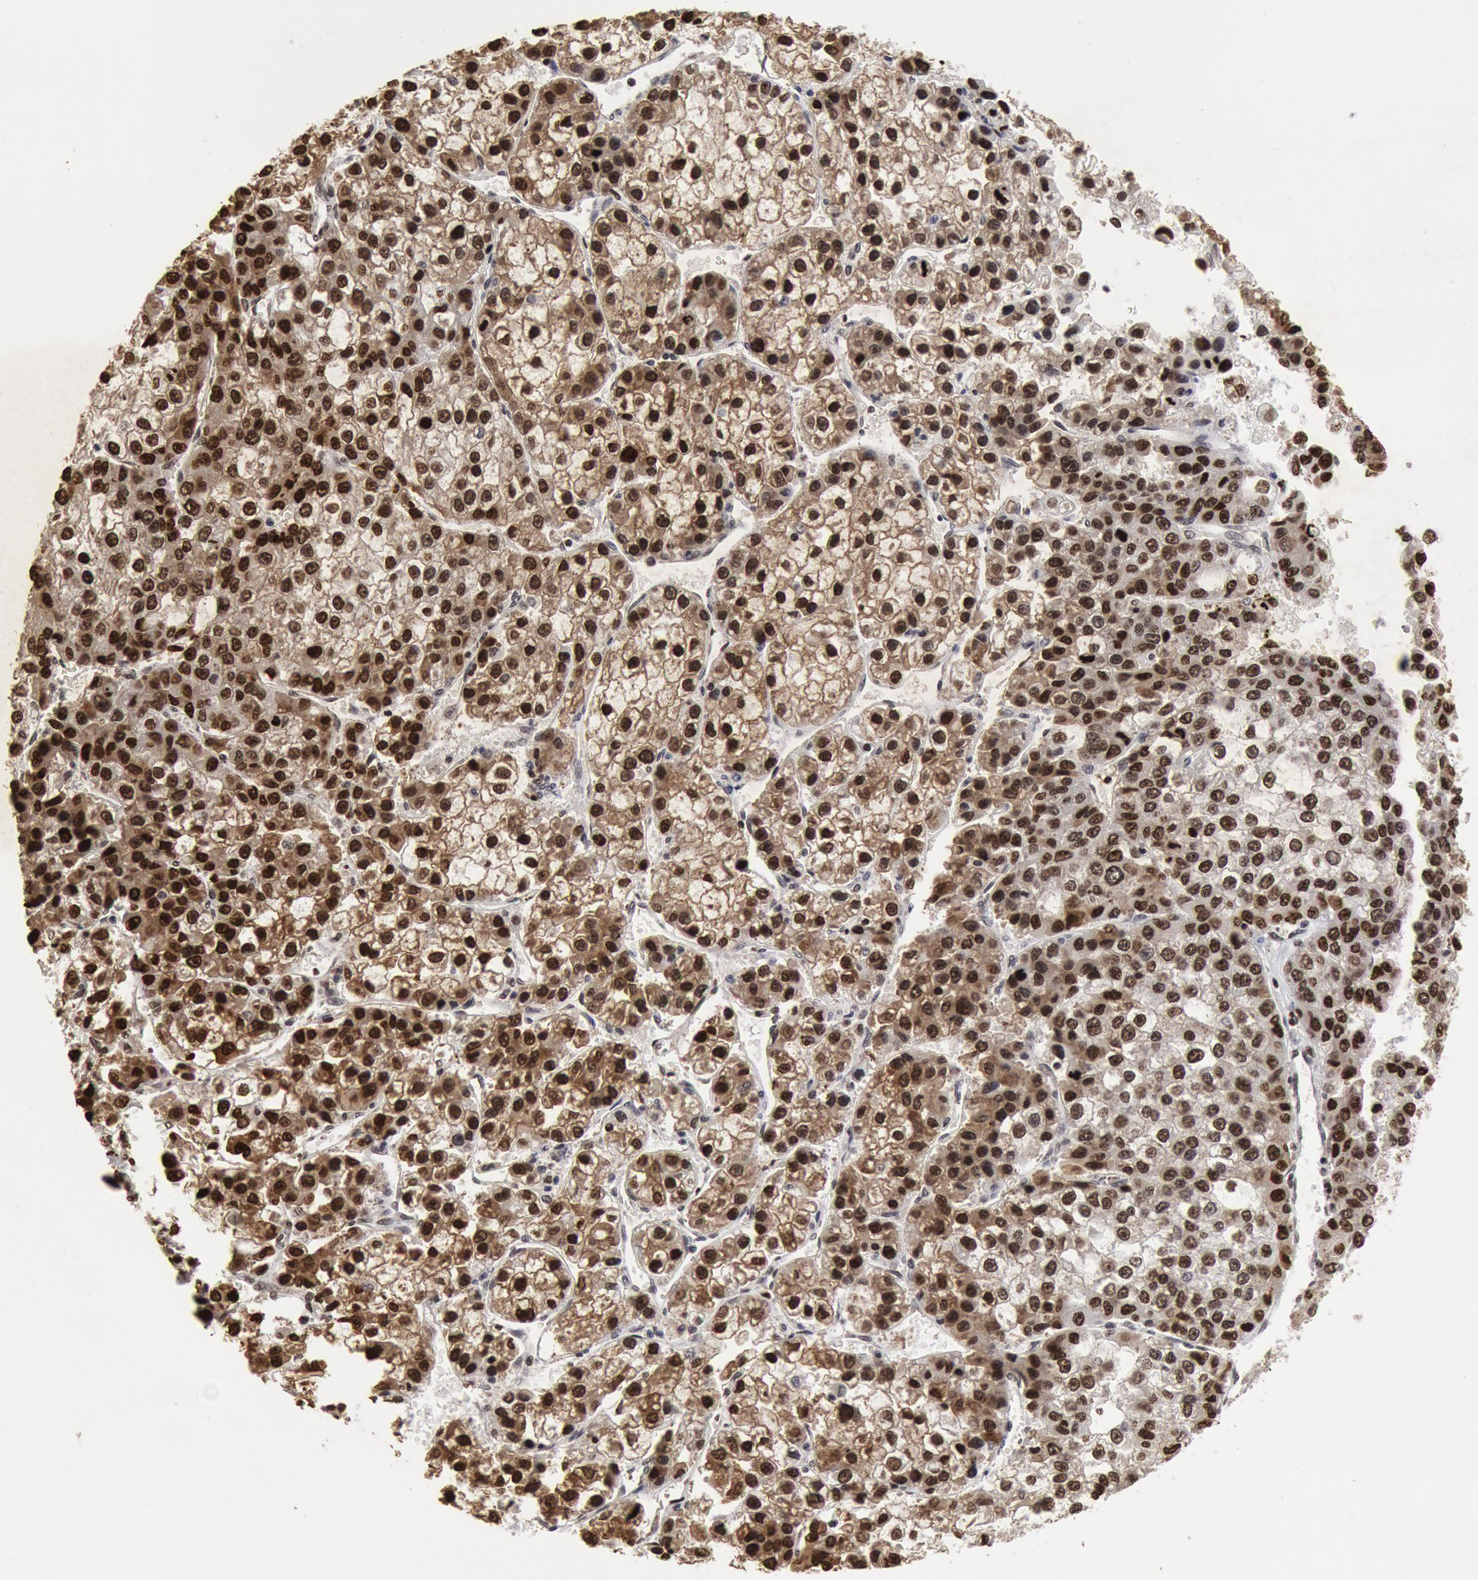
{"staining": {"intensity": "strong", "quantity": ">75%", "location": "nuclear"}, "tissue": "liver cancer", "cell_type": "Tumor cells", "image_type": "cancer", "snomed": [{"axis": "morphology", "description": "Carcinoma, Hepatocellular, NOS"}, {"axis": "topography", "description": "Liver"}], "caption": "Protein positivity by immunohistochemistry reveals strong nuclear expression in approximately >75% of tumor cells in liver cancer (hepatocellular carcinoma).", "gene": "SUB1", "patient": {"sex": "female", "age": 66}}